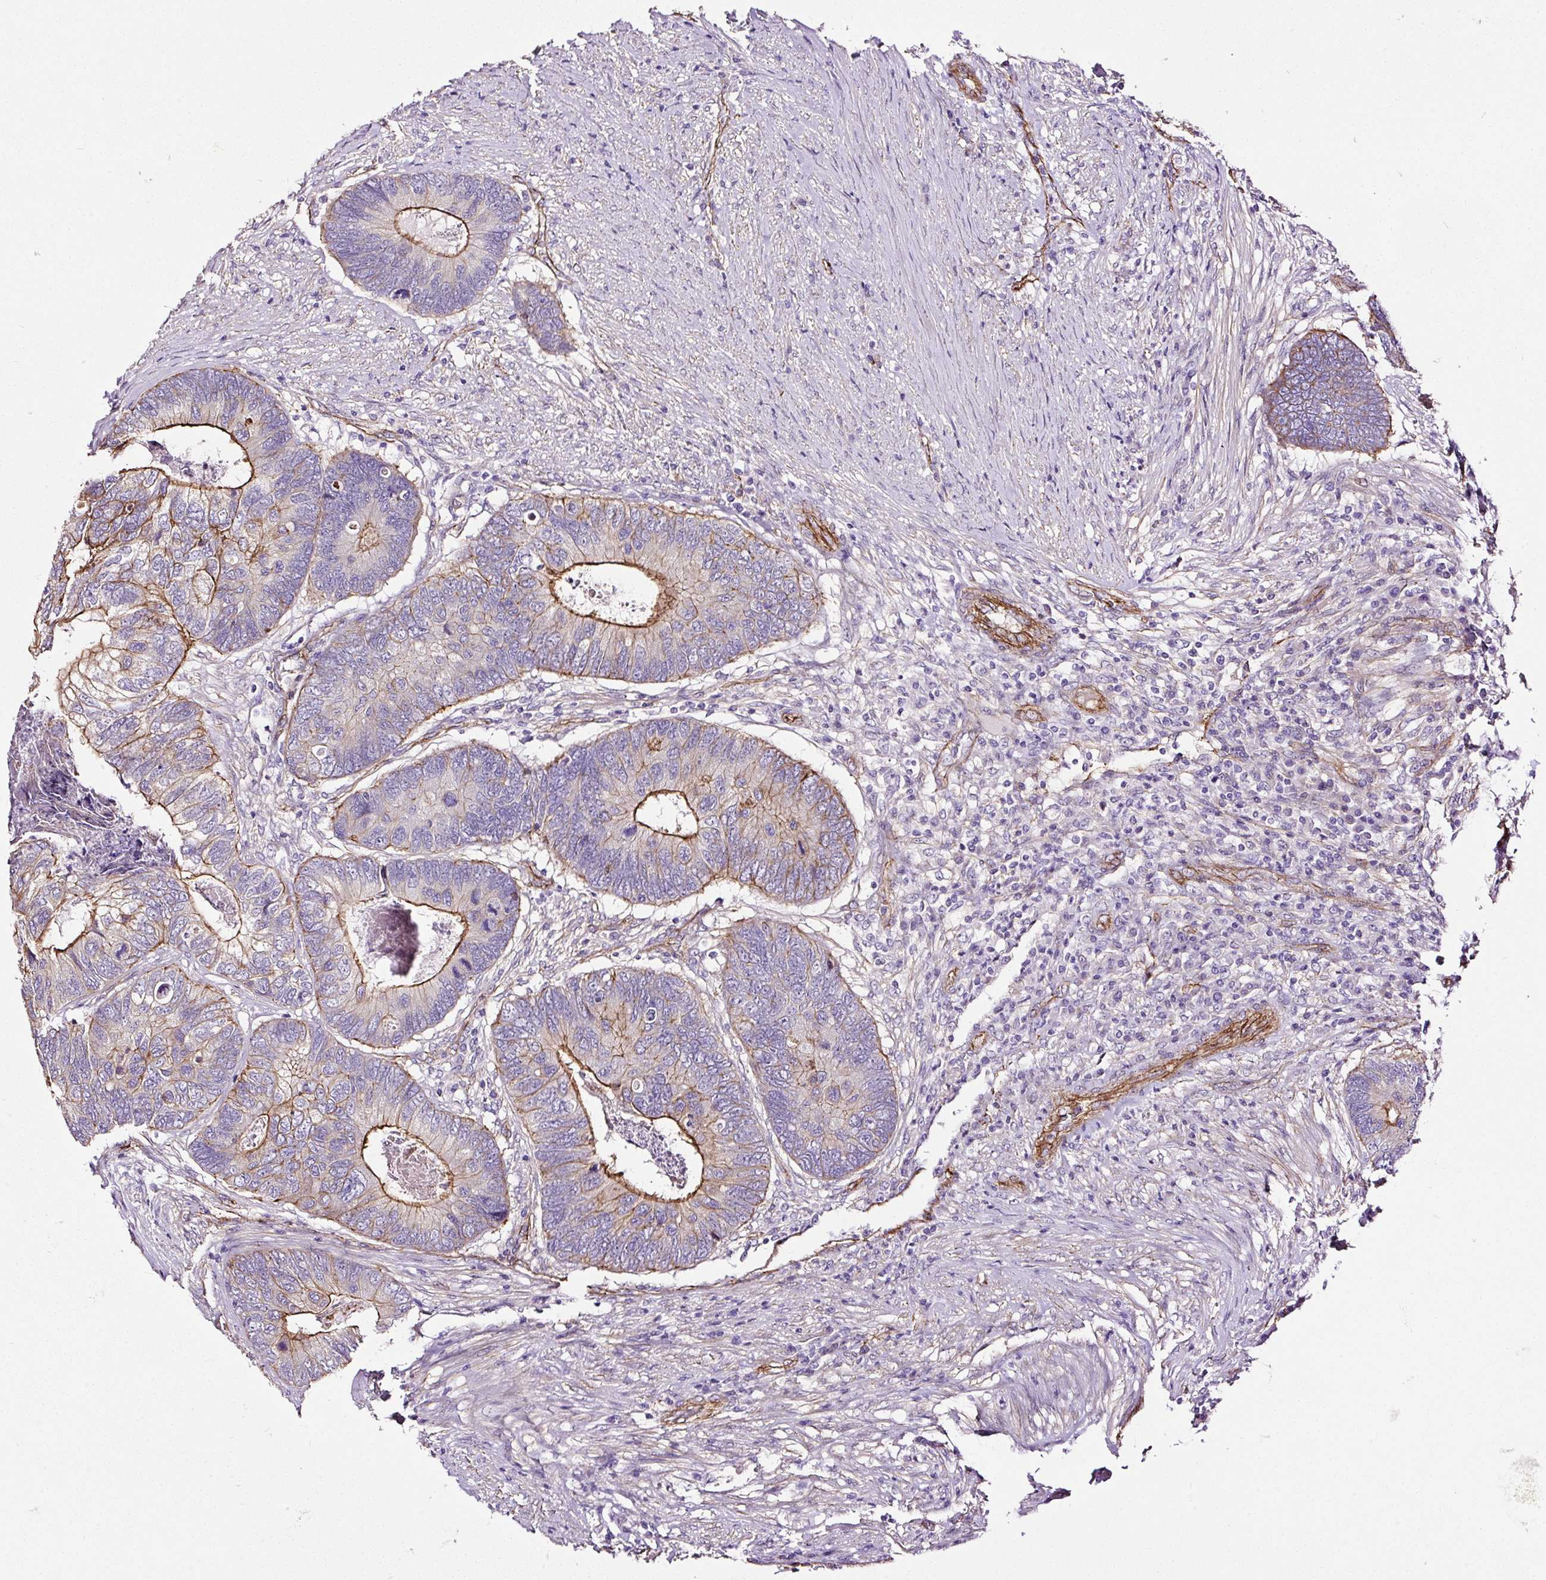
{"staining": {"intensity": "strong", "quantity": "<25%", "location": "cytoplasmic/membranous"}, "tissue": "colorectal cancer", "cell_type": "Tumor cells", "image_type": "cancer", "snomed": [{"axis": "morphology", "description": "Adenocarcinoma, NOS"}, {"axis": "topography", "description": "Colon"}], "caption": "Colorectal adenocarcinoma was stained to show a protein in brown. There is medium levels of strong cytoplasmic/membranous staining in approximately <25% of tumor cells. (DAB (3,3'-diaminobenzidine) = brown stain, brightfield microscopy at high magnification).", "gene": "MAGEB16", "patient": {"sex": "female", "age": 67}}